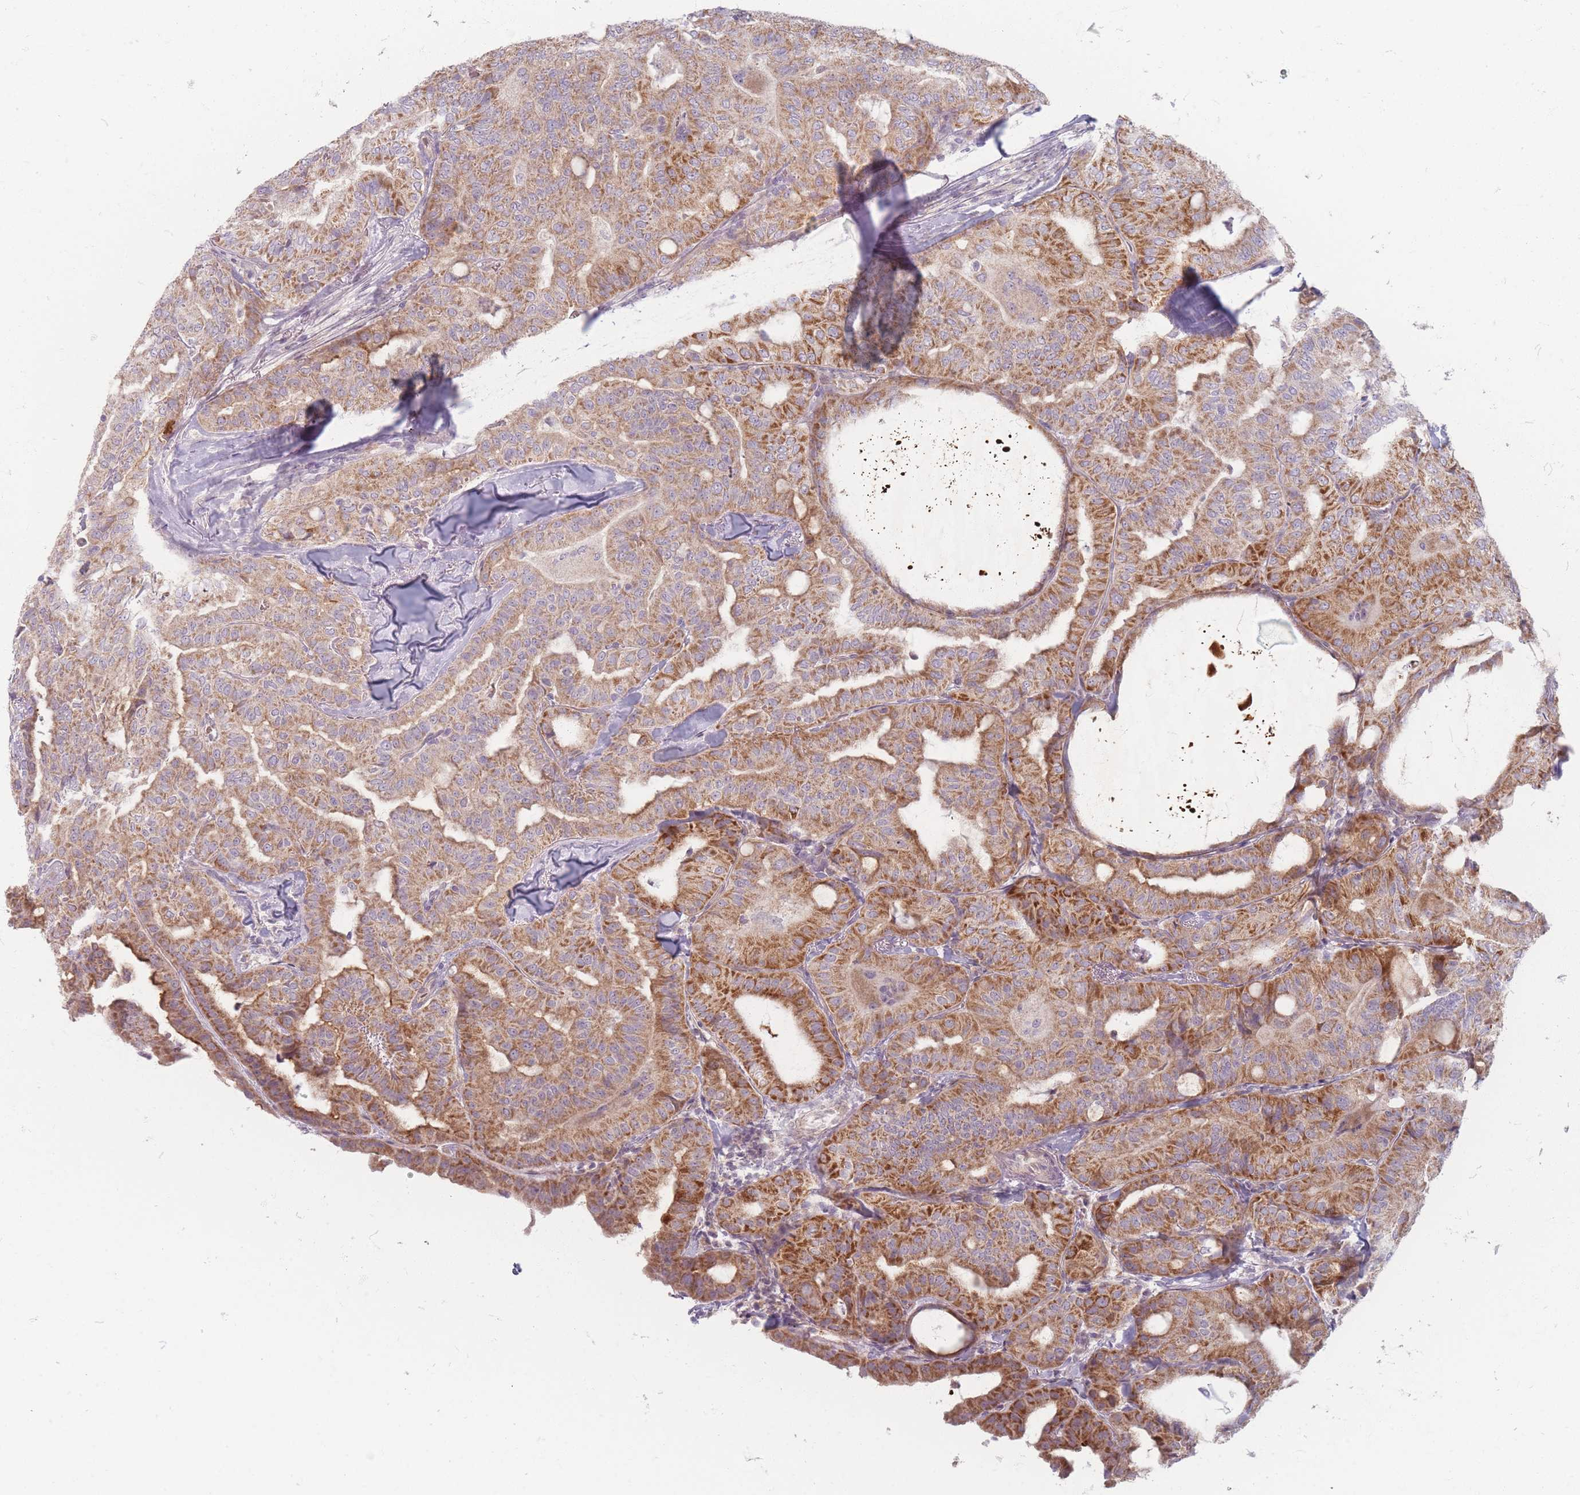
{"staining": {"intensity": "strong", "quantity": ">75%", "location": "cytoplasmic/membranous"}, "tissue": "thyroid cancer", "cell_type": "Tumor cells", "image_type": "cancer", "snomed": [{"axis": "morphology", "description": "Papillary adenocarcinoma, NOS"}, {"axis": "topography", "description": "Thyroid gland"}], "caption": "Immunohistochemistry photomicrograph of thyroid cancer (papillary adenocarcinoma) stained for a protein (brown), which shows high levels of strong cytoplasmic/membranous expression in approximately >75% of tumor cells.", "gene": "CHCHD7", "patient": {"sex": "female", "age": 68}}